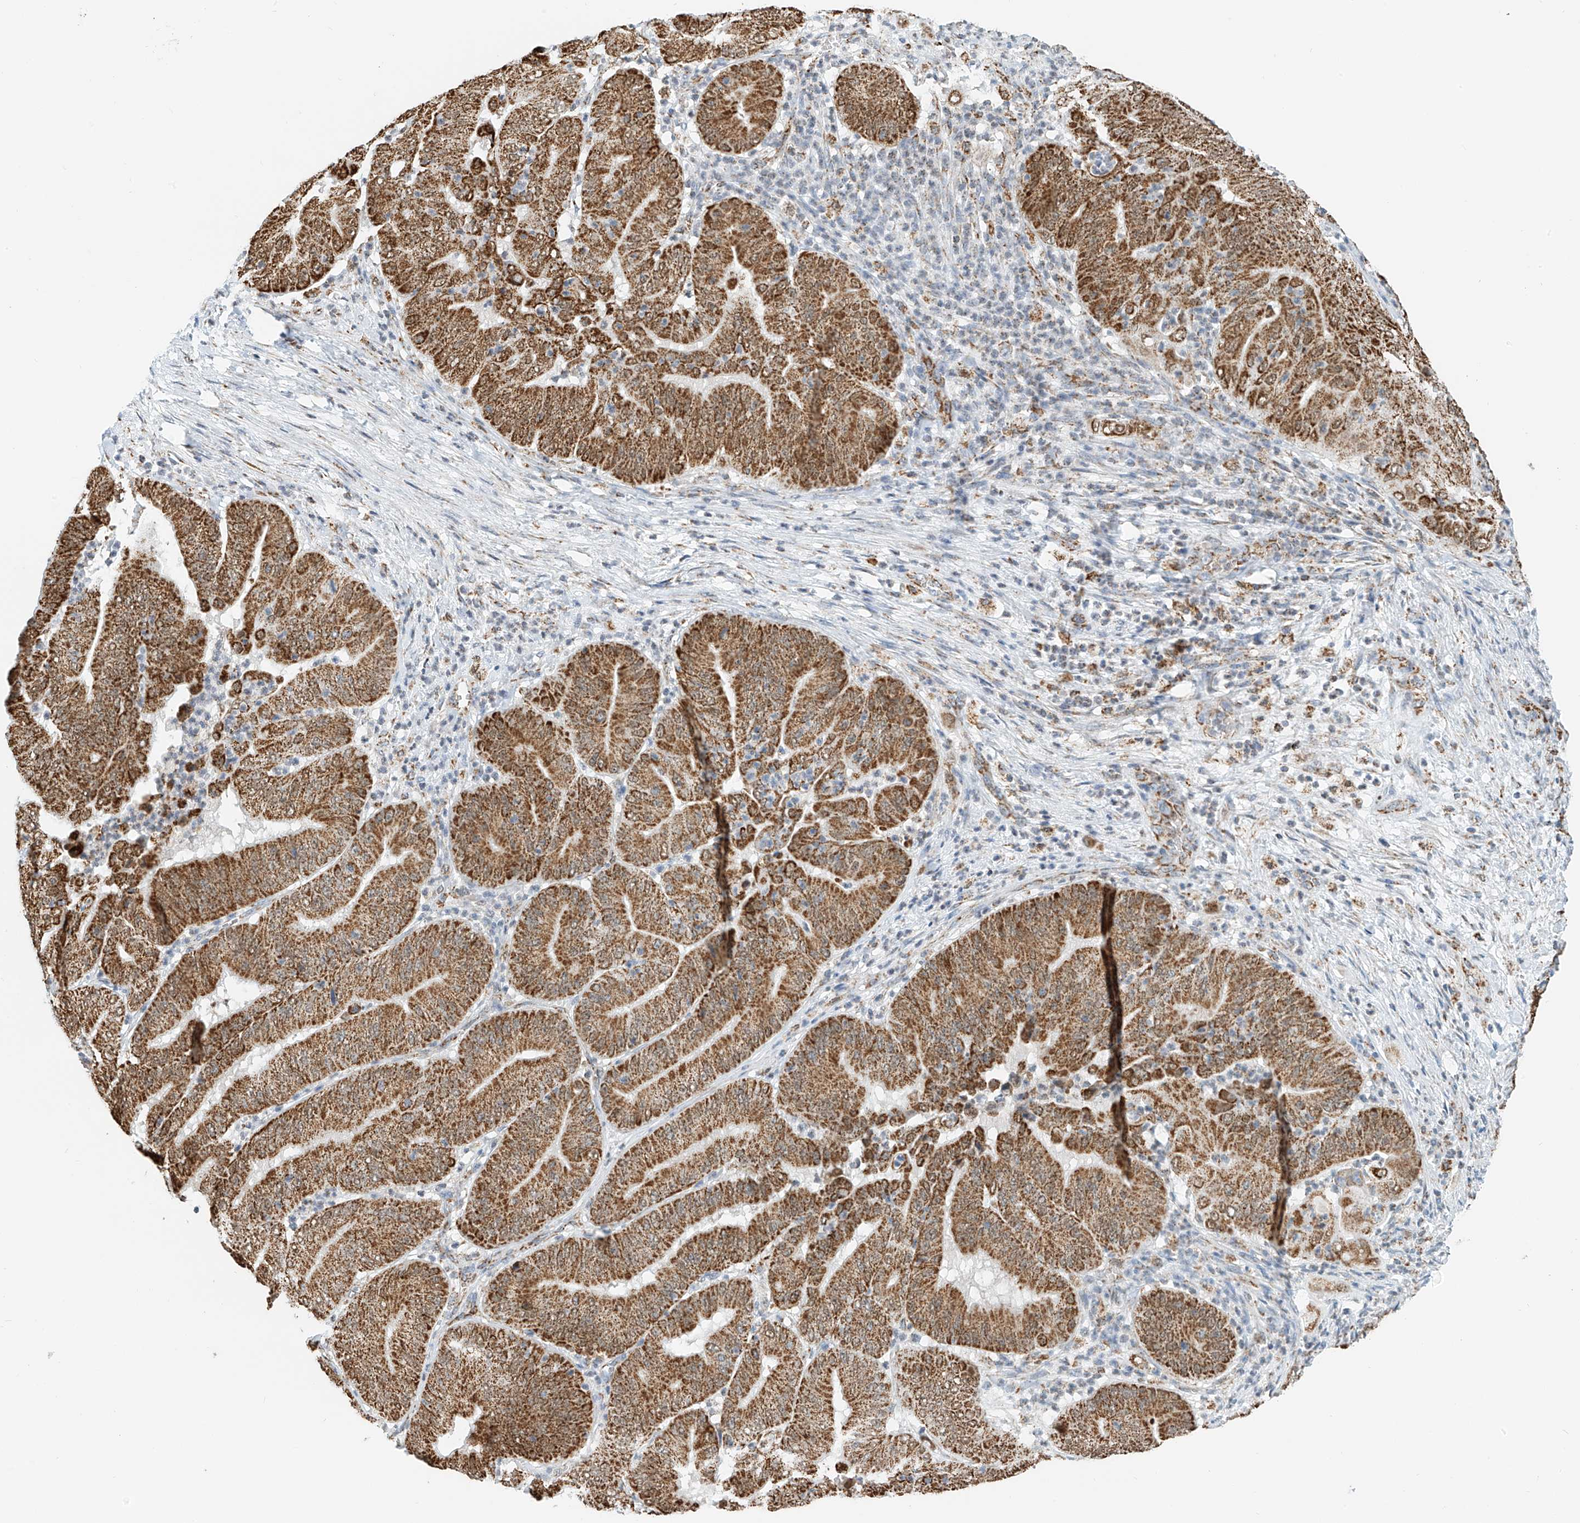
{"staining": {"intensity": "moderate", "quantity": ">75%", "location": "cytoplasmic/membranous"}, "tissue": "pancreatic cancer", "cell_type": "Tumor cells", "image_type": "cancer", "snomed": [{"axis": "morphology", "description": "Adenocarcinoma, NOS"}, {"axis": "topography", "description": "Pancreas"}], "caption": "A medium amount of moderate cytoplasmic/membranous staining is identified in about >75% of tumor cells in adenocarcinoma (pancreatic) tissue. (Brightfield microscopy of DAB IHC at high magnification).", "gene": "PPA2", "patient": {"sex": "female", "age": 77}}